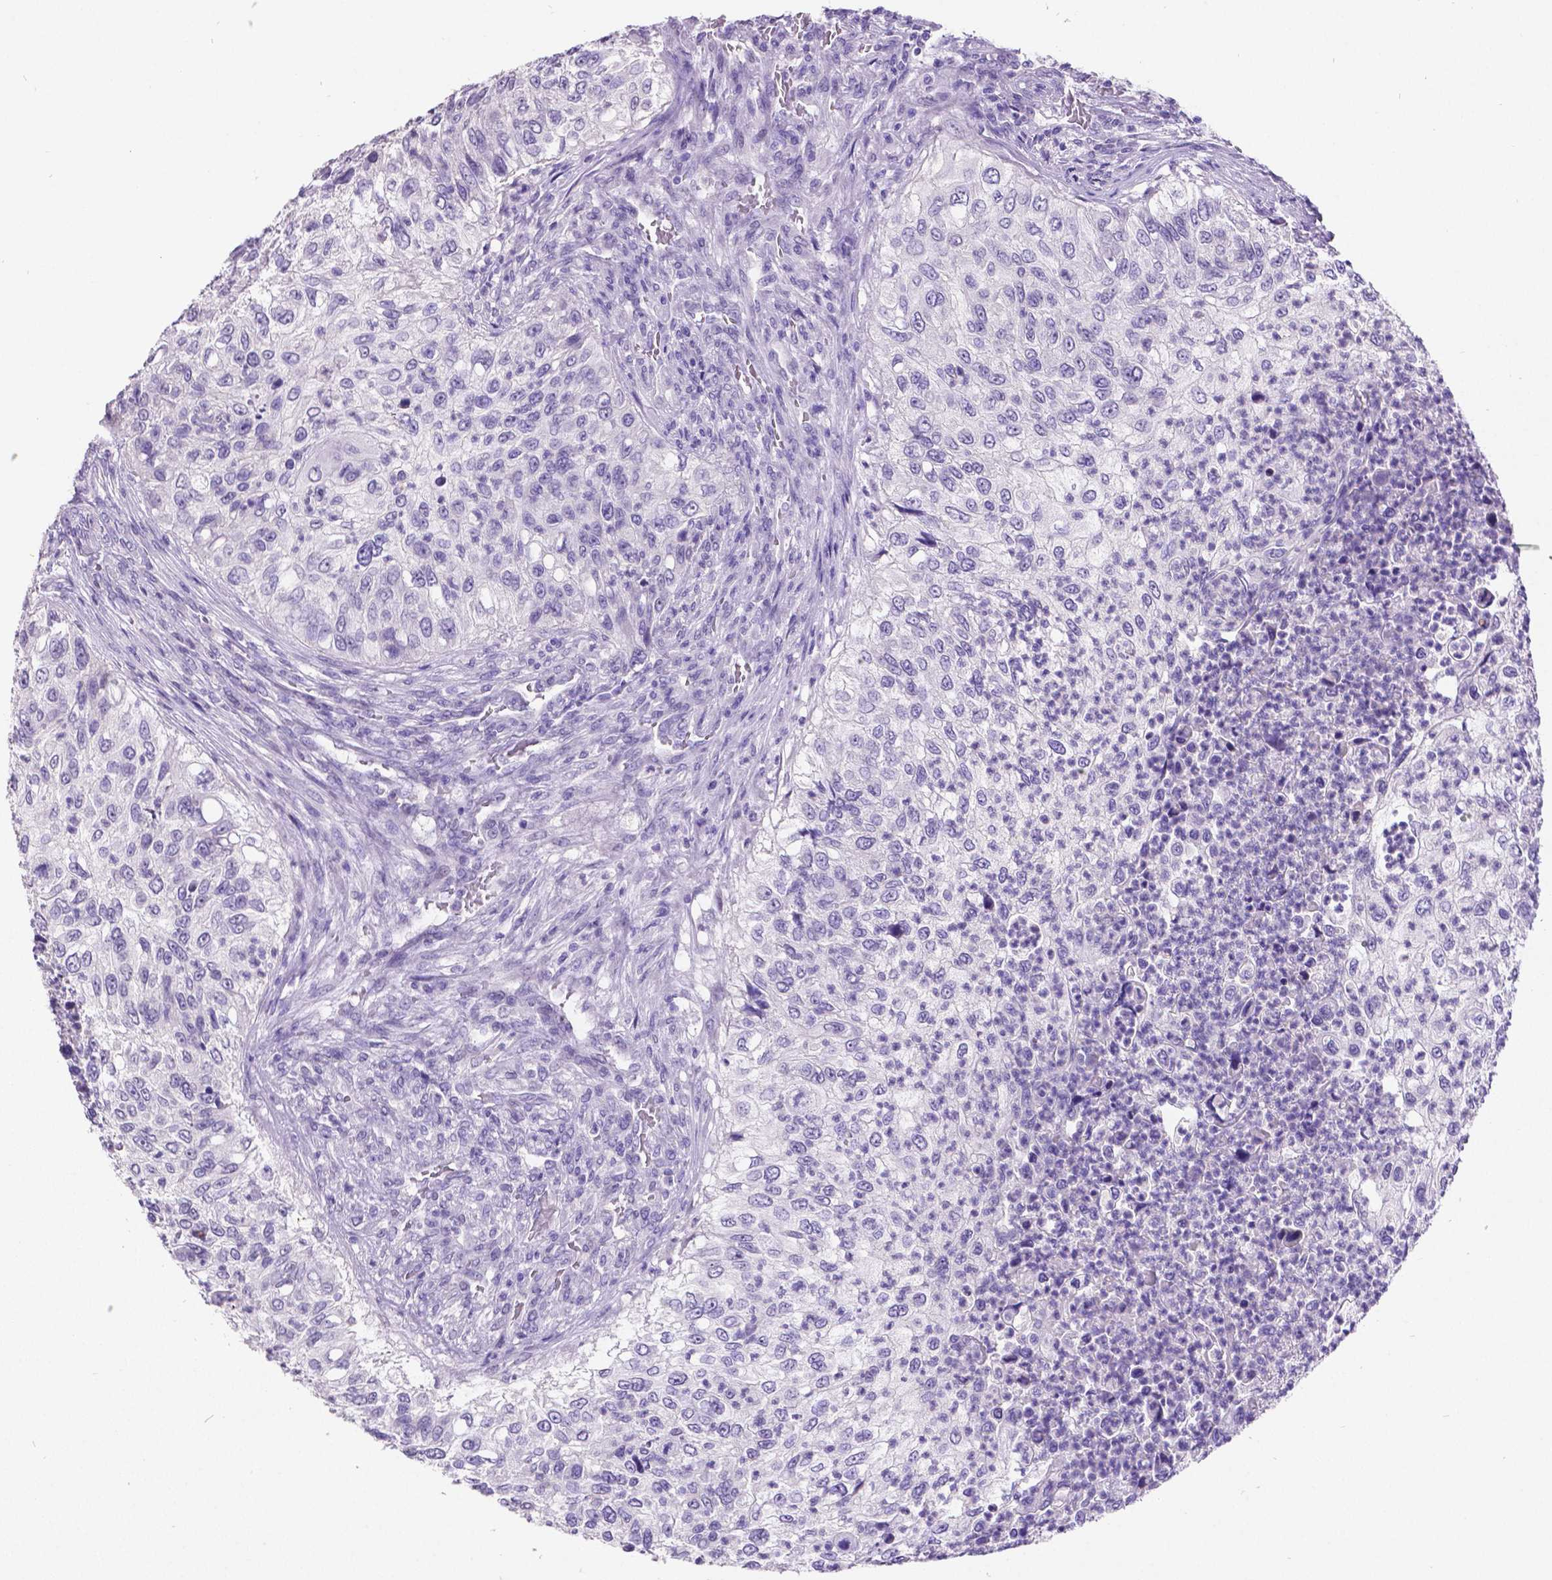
{"staining": {"intensity": "negative", "quantity": "none", "location": "none"}, "tissue": "urothelial cancer", "cell_type": "Tumor cells", "image_type": "cancer", "snomed": [{"axis": "morphology", "description": "Urothelial carcinoma, High grade"}, {"axis": "topography", "description": "Urinary bladder"}], "caption": "Immunohistochemistry (IHC) photomicrograph of neoplastic tissue: urothelial cancer stained with DAB shows no significant protein staining in tumor cells.", "gene": "SATB2", "patient": {"sex": "female", "age": 60}}